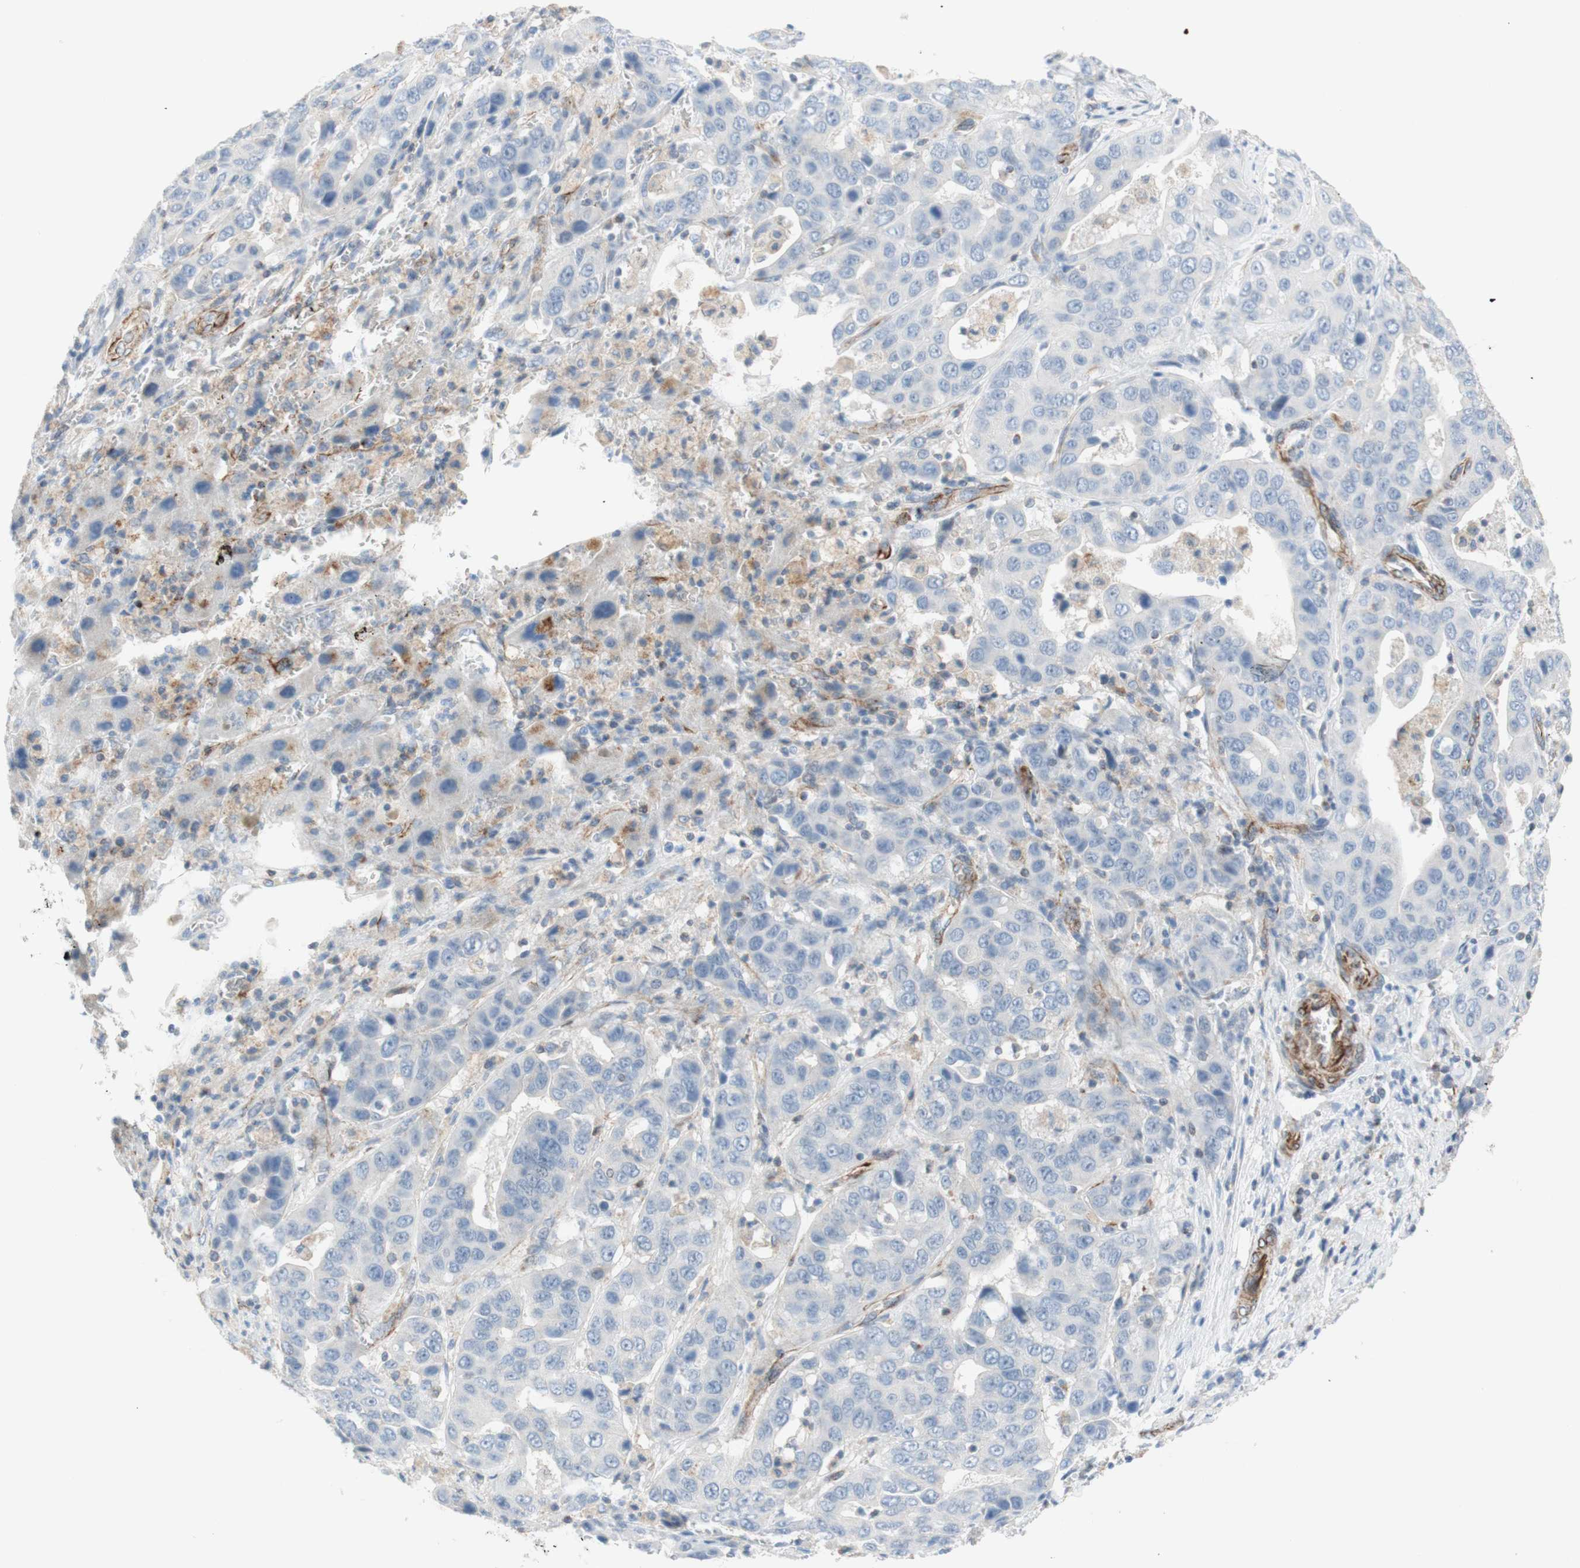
{"staining": {"intensity": "negative", "quantity": "none", "location": "none"}, "tissue": "liver cancer", "cell_type": "Tumor cells", "image_type": "cancer", "snomed": [{"axis": "morphology", "description": "Cholangiocarcinoma"}, {"axis": "topography", "description": "Liver"}], "caption": "An IHC photomicrograph of liver cholangiocarcinoma is shown. There is no staining in tumor cells of liver cholangiocarcinoma. (Brightfield microscopy of DAB (3,3'-diaminobenzidine) immunohistochemistry (IHC) at high magnification).", "gene": "POU2AF1", "patient": {"sex": "female", "age": 52}}